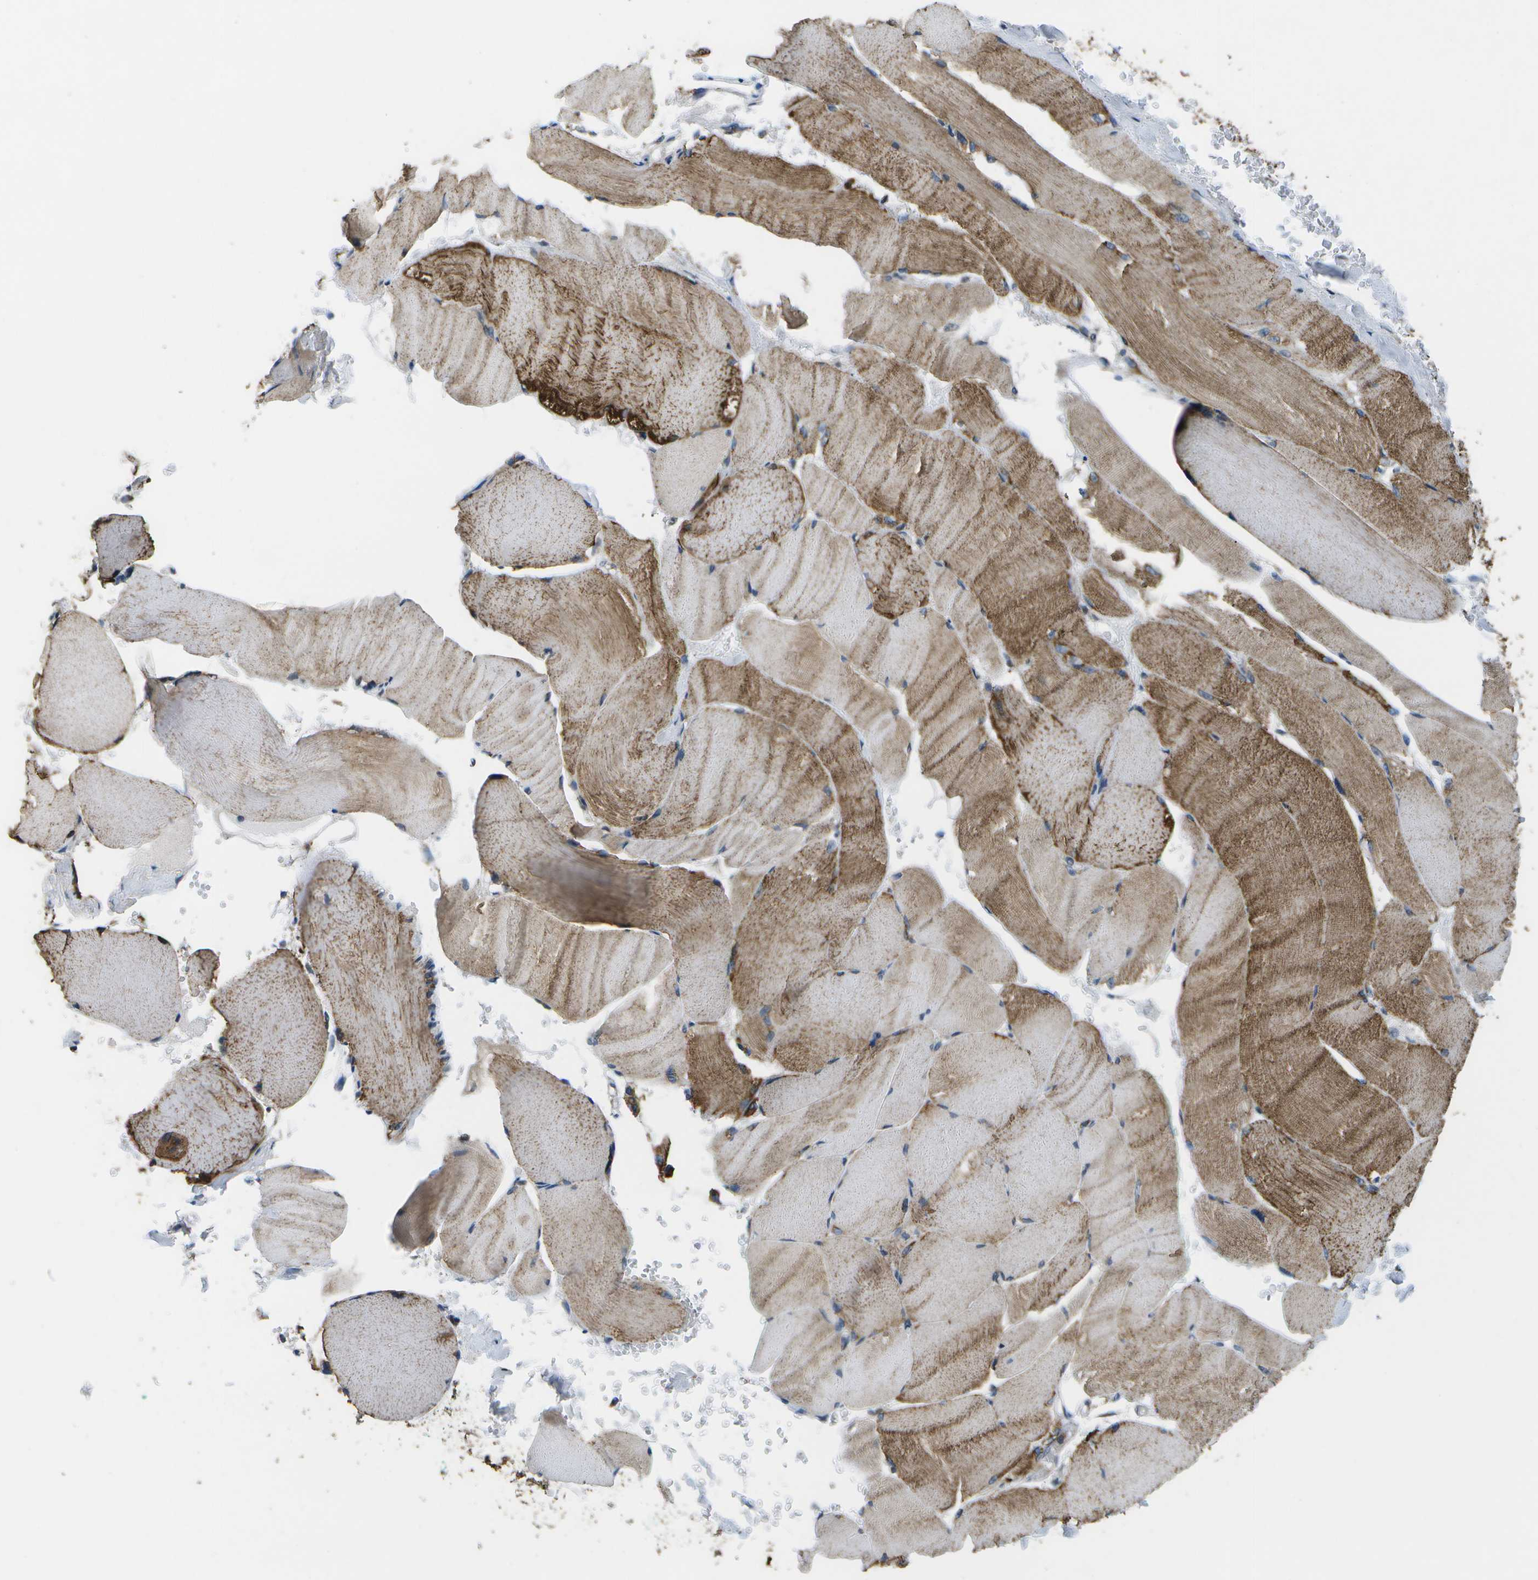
{"staining": {"intensity": "moderate", "quantity": ">75%", "location": "cytoplasmic/membranous"}, "tissue": "skeletal muscle", "cell_type": "Myocytes", "image_type": "normal", "snomed": [{"axis": "morphology", "description": "Normal tissue, NOS"}, {"axis": "topography", "description": "Skin"}, {"axis": "topography", "description": "Skeletal muscle"}], "caption": "IHC staining of benign skeletal muscle, which displays medium levels of moderate cytoplasmic/membranous positivity in about >75% of myocytes indicating moderate cytoplasmic/membranous protein positivity. The staining was performed using DAB (3,3'-diaminobenzidine) (brown) for protein detection and nuclei were counterstained in hematoxylin (blue).", "gene": "GALNT15", "patient": {"sex": "male", "age": 83}}